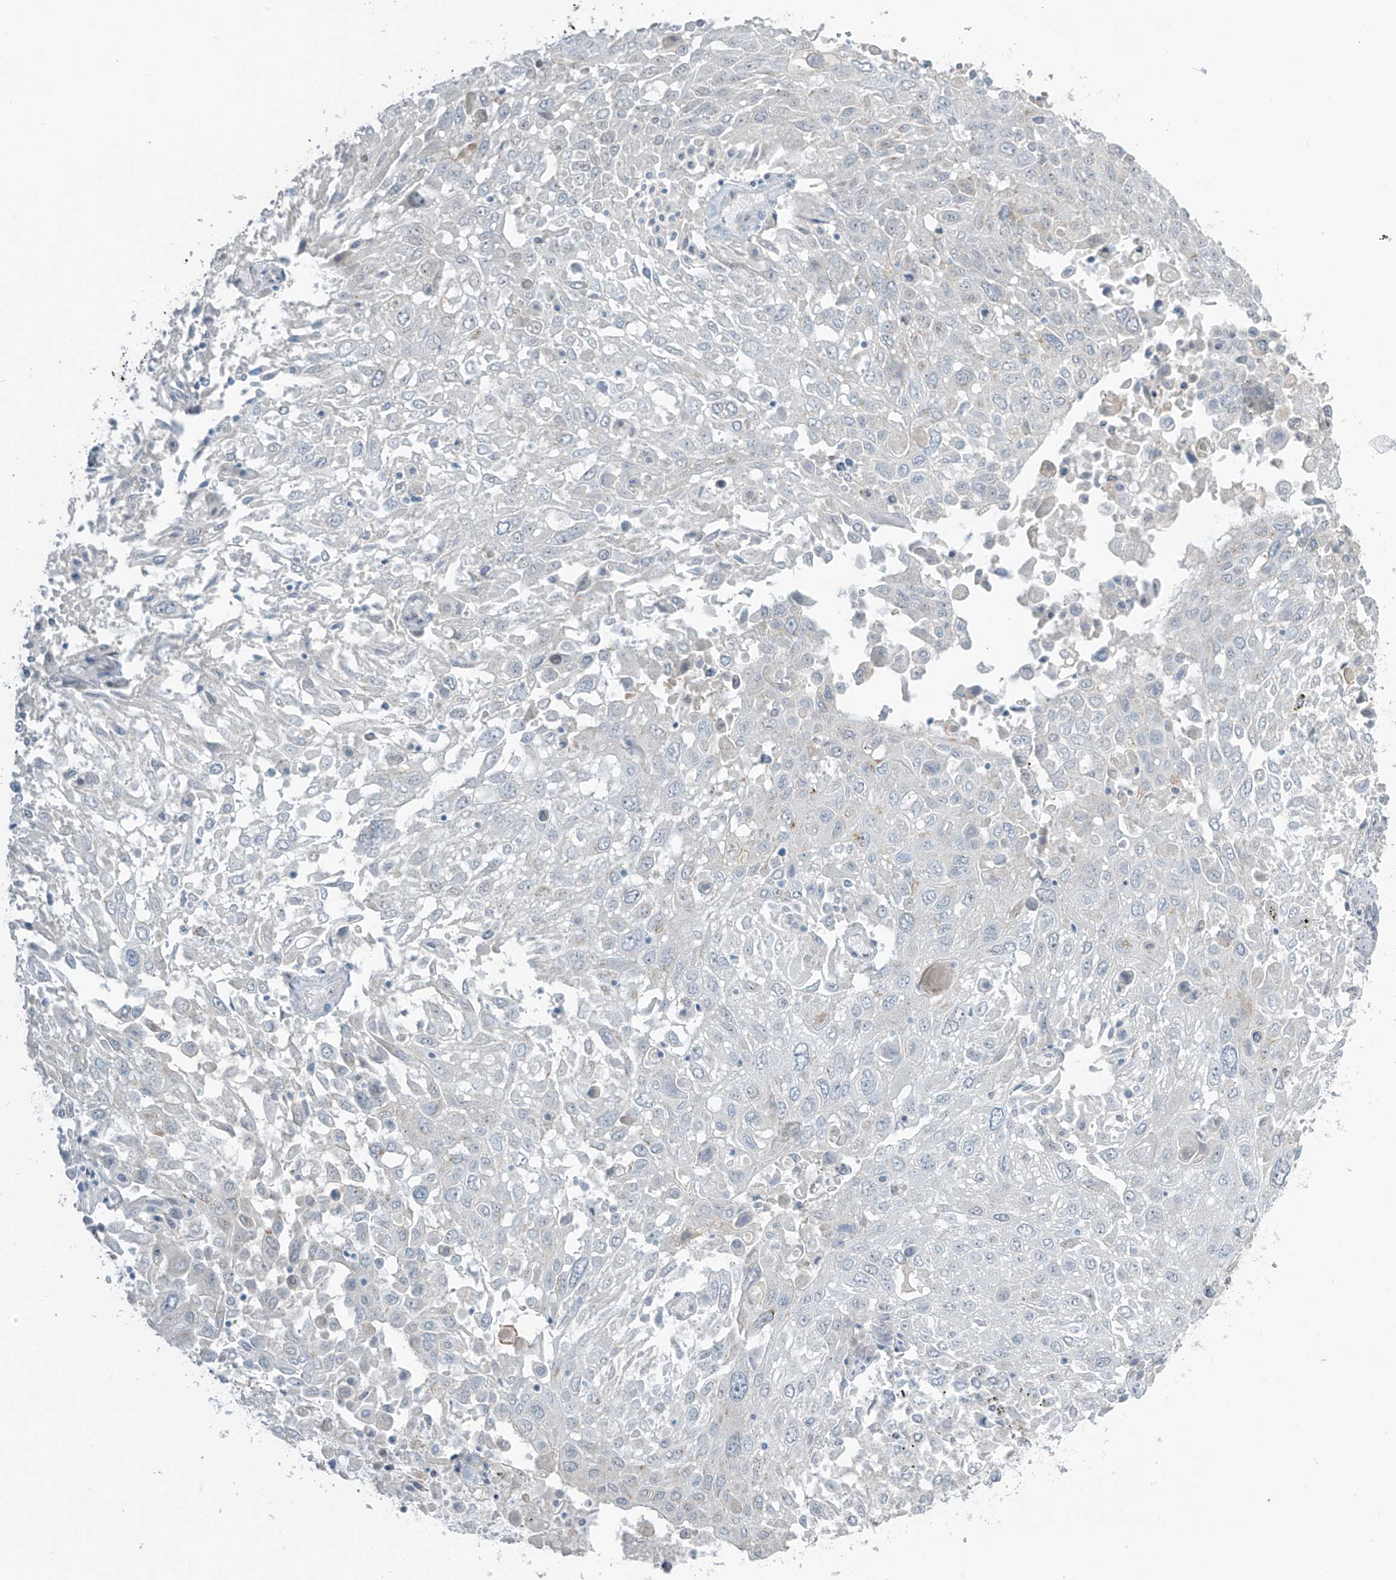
{"staining": {"intensity": "negative", "quantity": "none", "location": "none"}, "tissue": "lung cancer", "cell_type": "Tumor cells", "image_type": "cancer", "snomed": [{"axis": "morphology", "description": "Squamous cell carcinoma, NOS"}, {"axis": "topography", "description": "Lung"}], "caption": "The image displays no significant expression in tumor cells of lung cancer.", "gene": "PRDM6", "patient": {"sex": "male", "age": 65}}